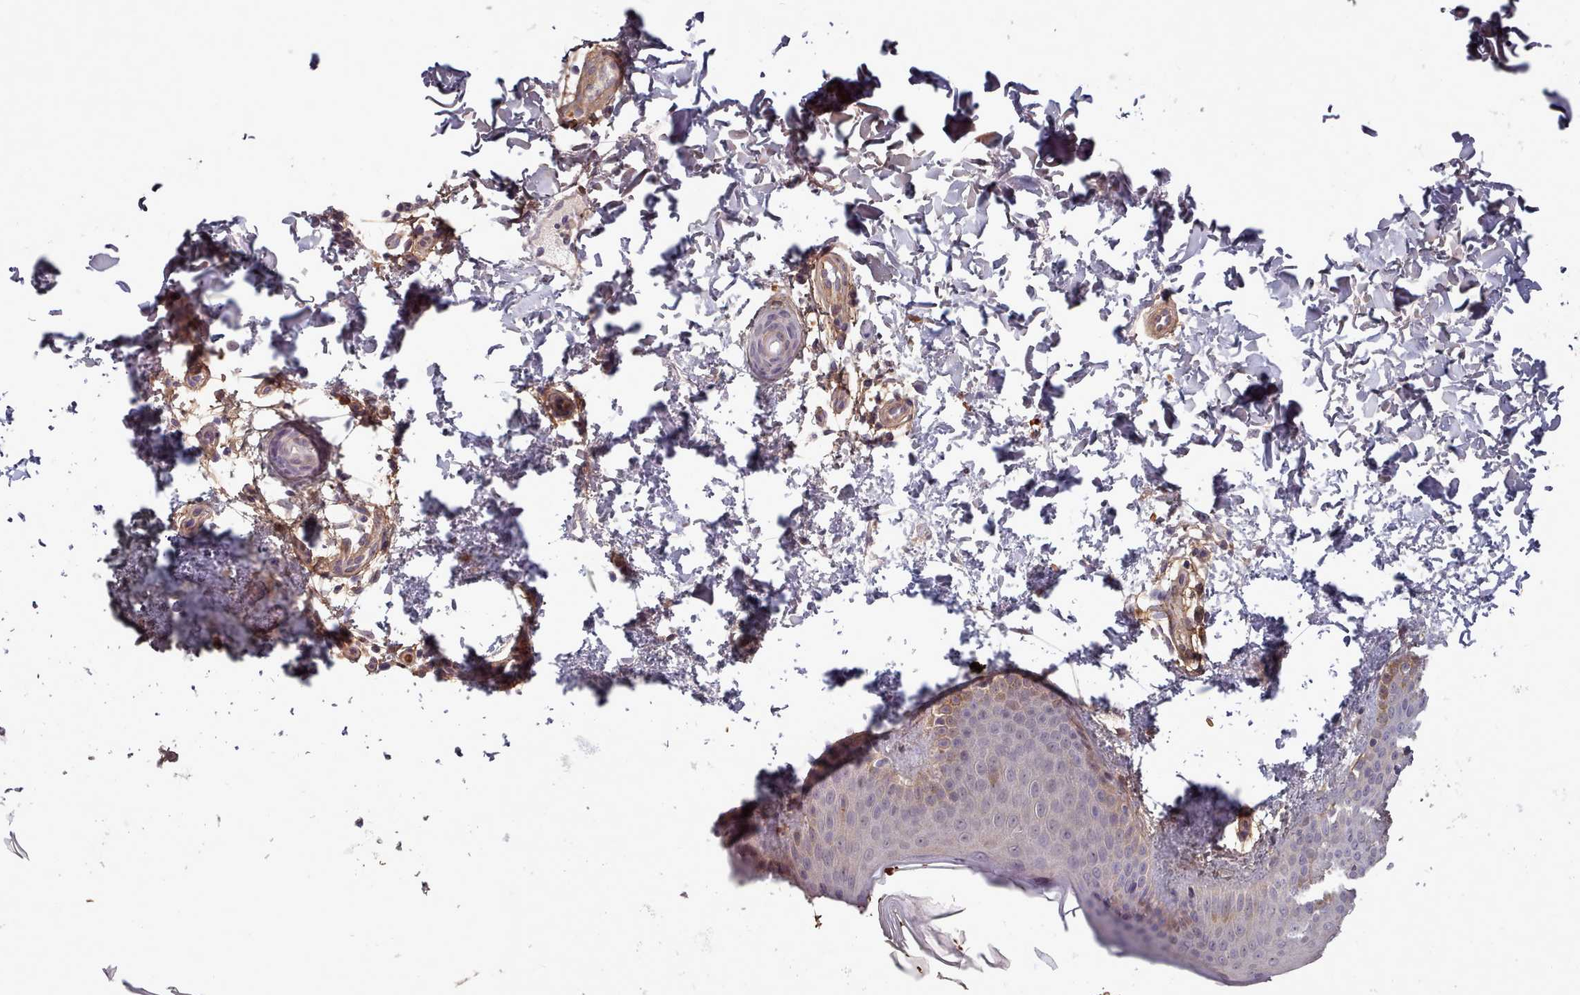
{"staining": {"intensity": "negative", "quantity": "none", "location": "none"}, "tissue": "skin", "cell_type": "Fibroblasts", "image_type": "normal", "snomed": [{"axis": "morphology", "description": "Normal tissue, NOS"}, {"axis": "topography", "description": "Skin"}], "caption": "High power microscopy photomicrograph of an IHC micrograph of normal skin, revealing no significant positivity in fibroblasts.", "gene": "CLNS1A", "patient": {"sex": "male", "age": 36}}